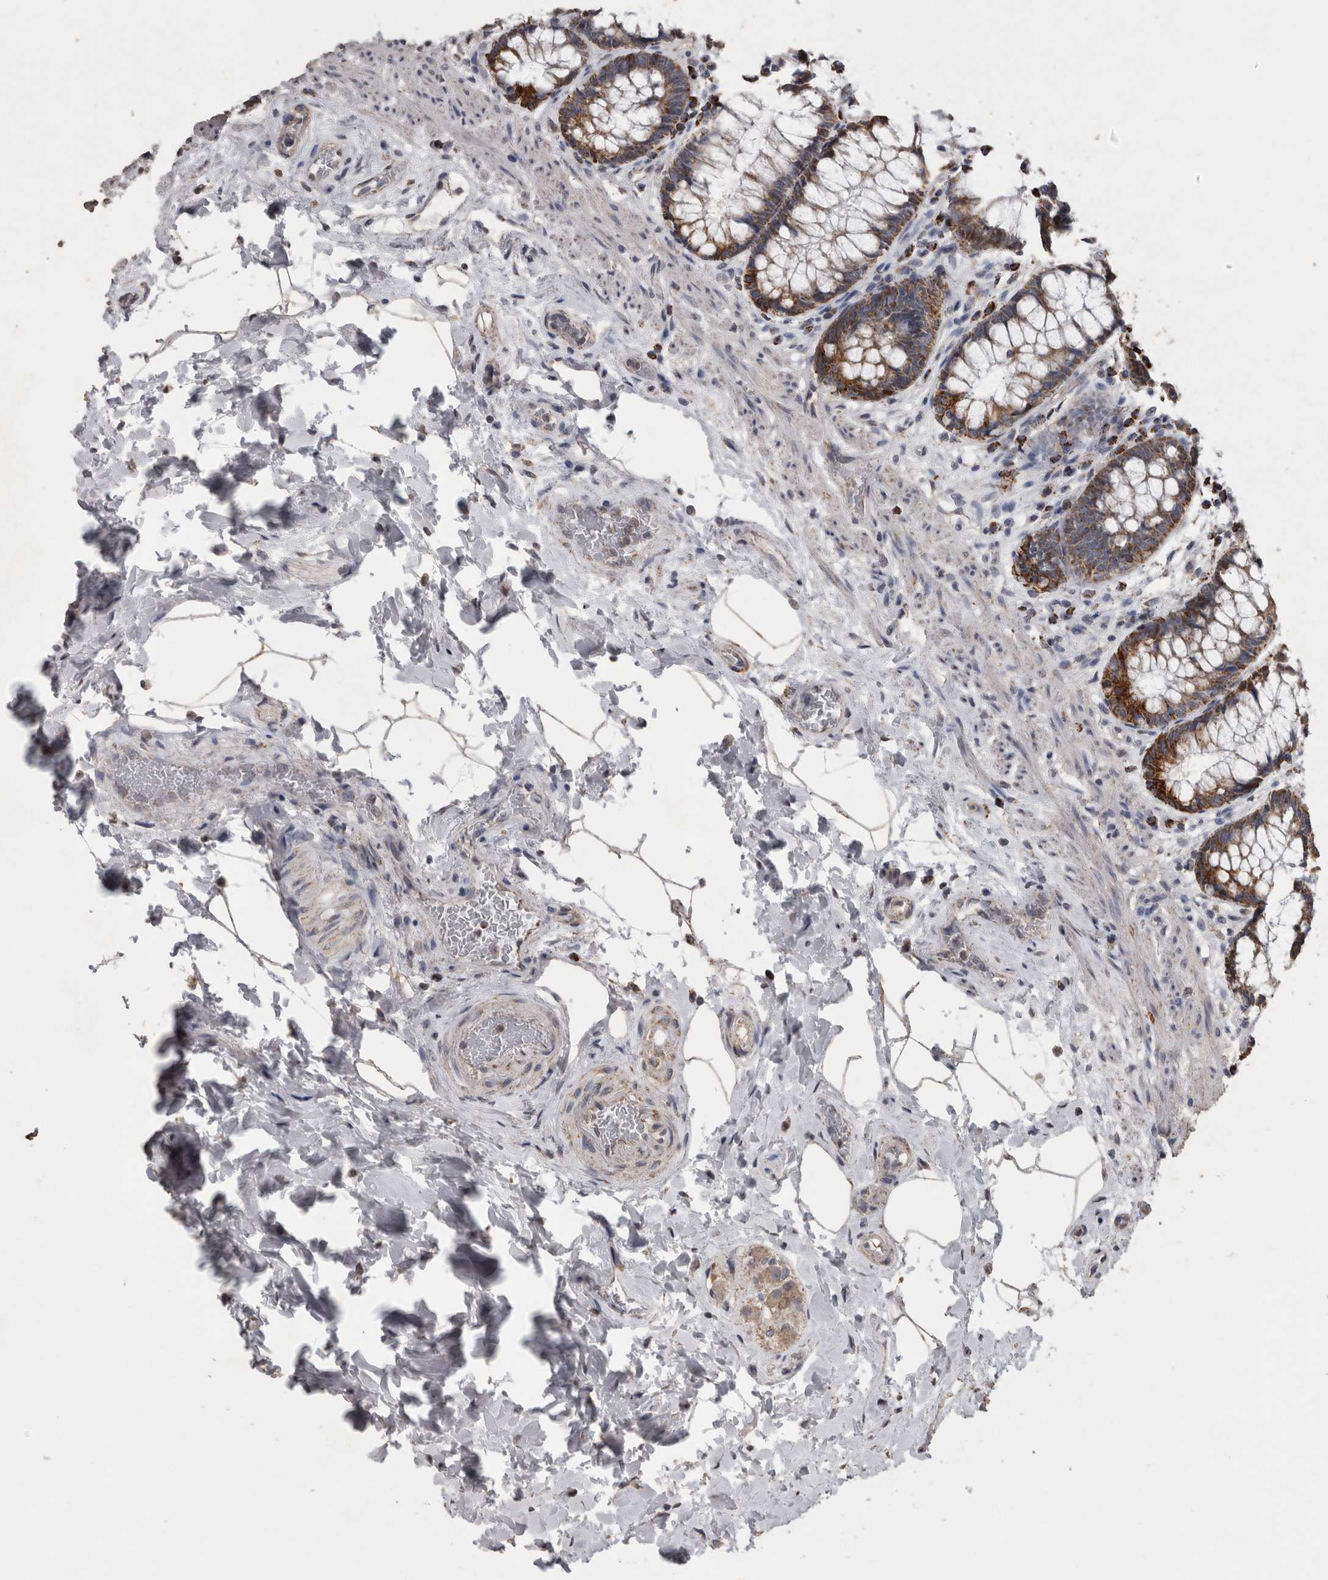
{"staining": {"intensity": "moderate", "quantity": ">75%", "location": "cytoplasmic/membranous"}, "tissue": "rectum", "cell_type": "Glandular cells", "image_type": "normal", "snomed": [{"axis": "morphology", "description": "Normal tissue, NOS"}, {"axis": "topography", "description": "Rectum"}], "caption": "Rectum stained for a protein (brown) reveals moderate cytoplasmic/membranous positive expression in approximately >75% of glandular cells.", "gene": "ACADM", "patient": {"sex": "male", "age": 64}}